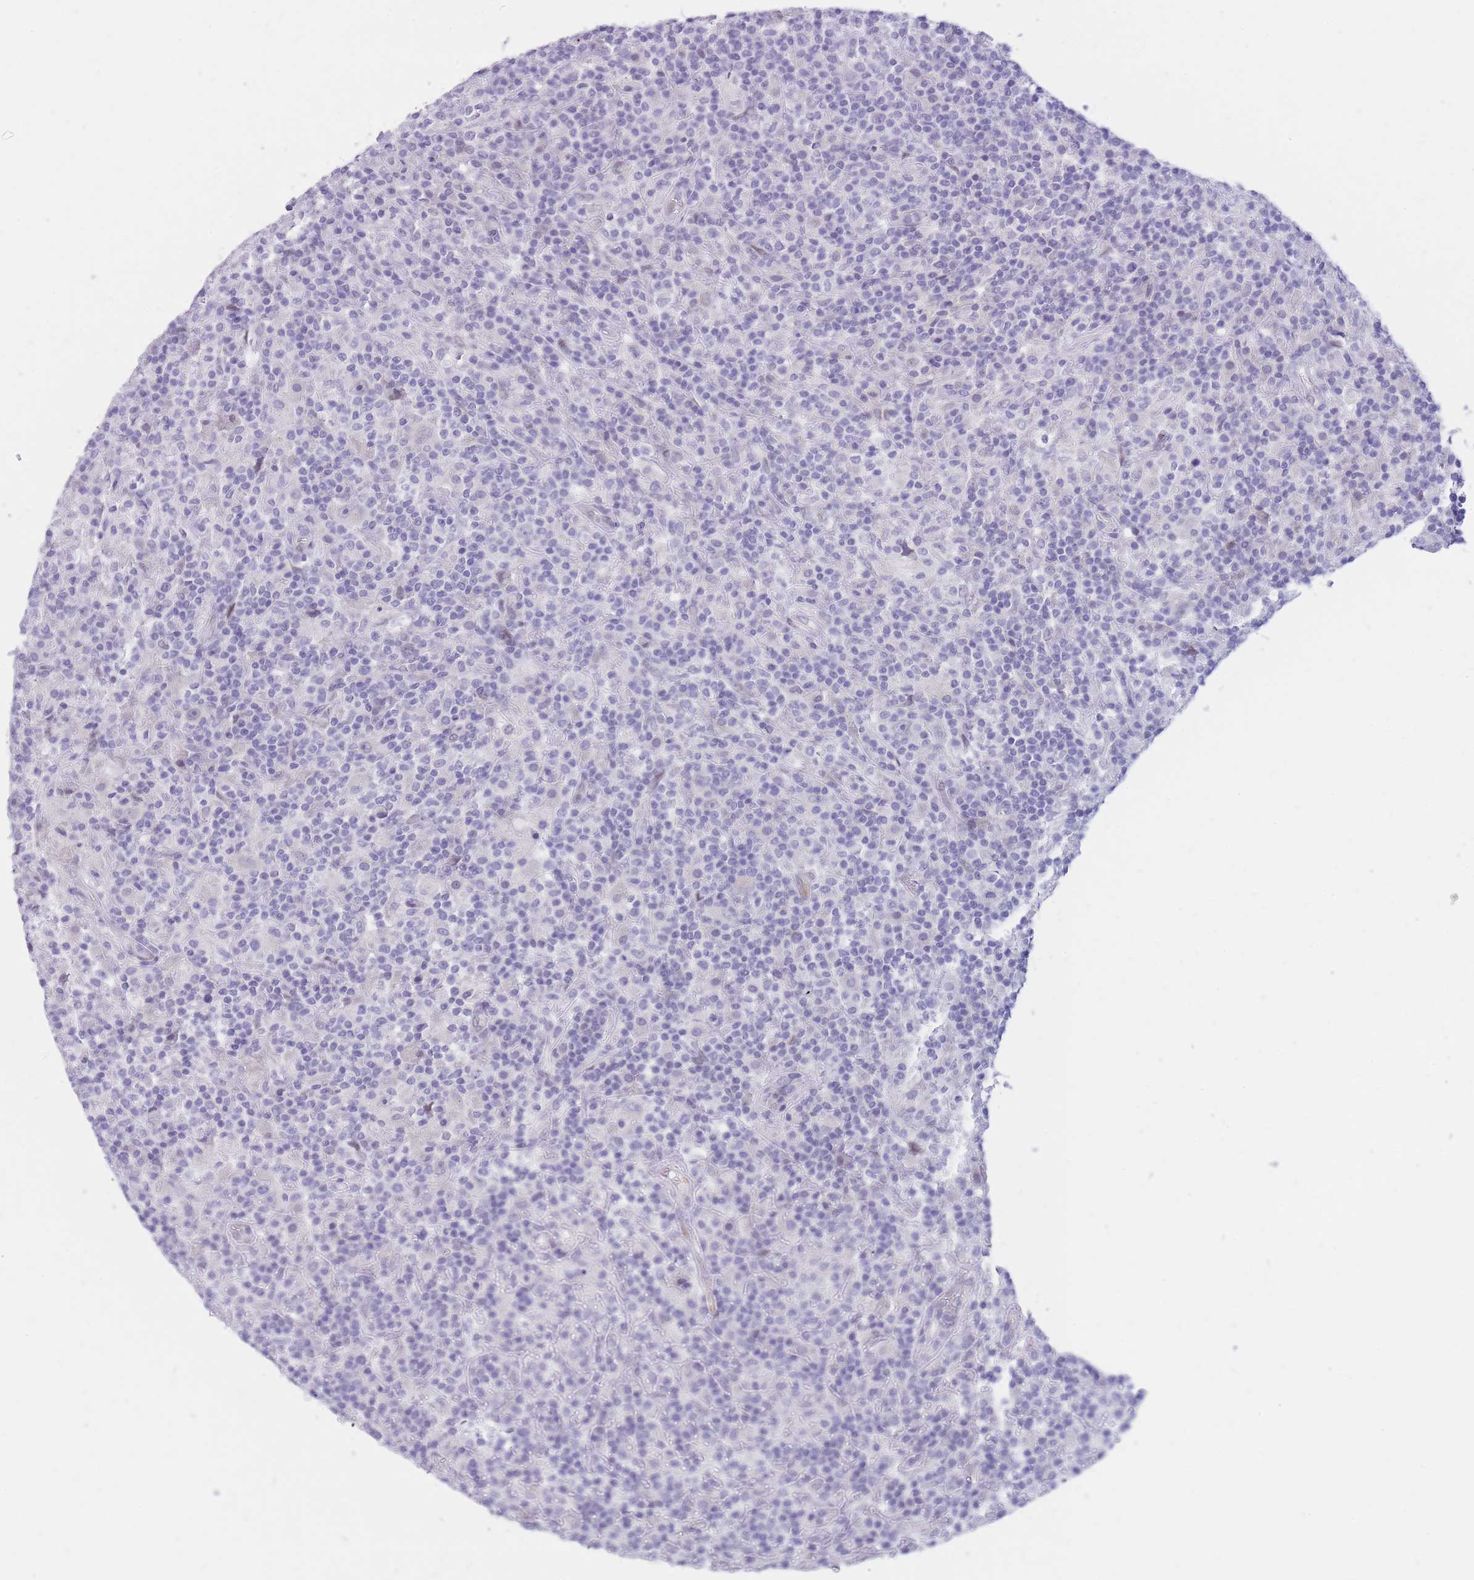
{"staining": {"intensity": "negative", "quantity": "none", "location": "none"}, "tissue": "lymphoma", "cell_type": "Tumor cells", "image_type": "cancer", "snomed": [{"axis": "morphology", "description": "Hodgkin's disease, NOS"}, {"axis": "topography", "description": "Lymph node"}], "caption": "Lymphoma was stained to show a protein in brown. There is no significant expression in tumor cells.", "gene": "HOOK2", "patient": {"sex": "male", "age": 70}}